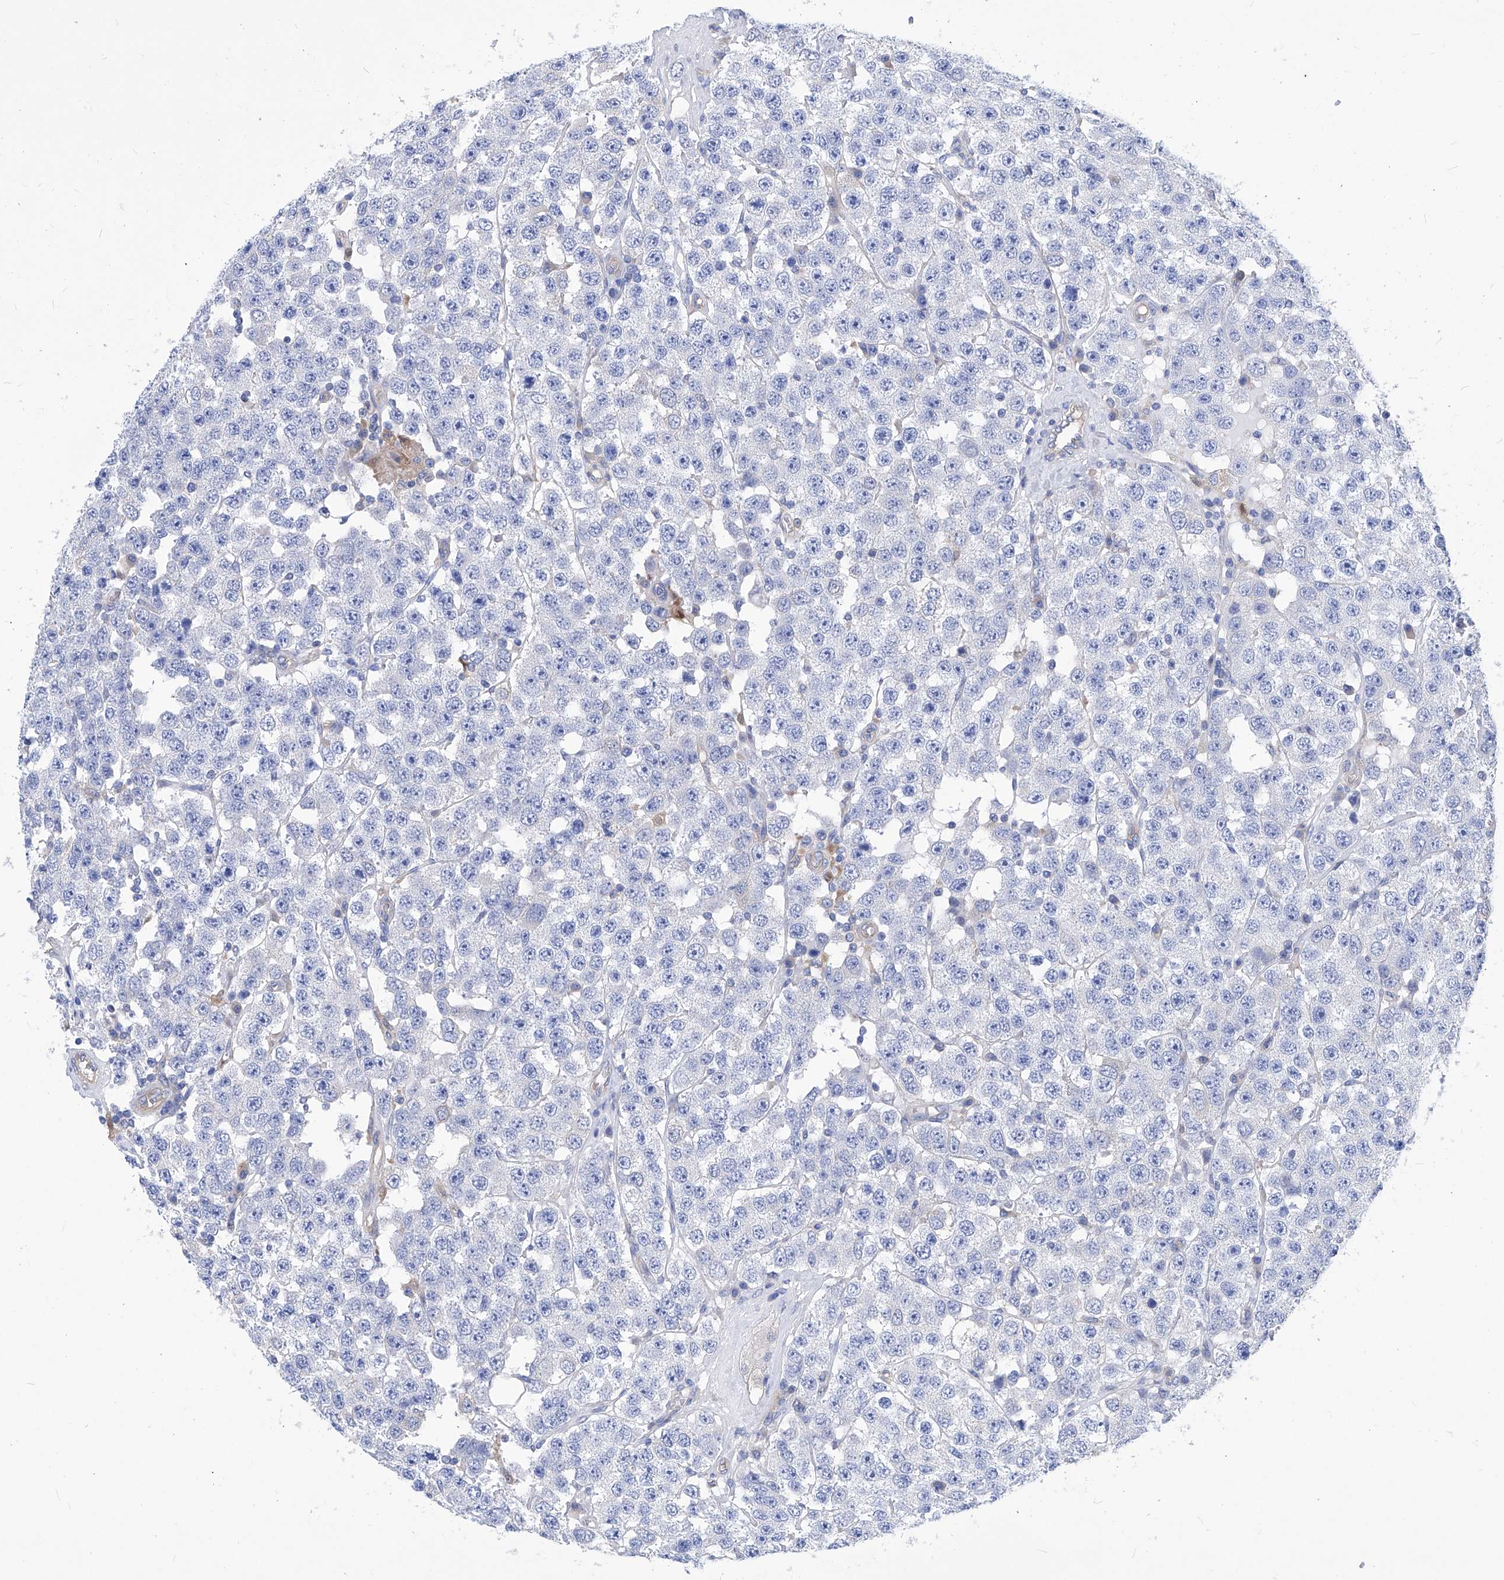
{"staining": {"intensity": "negative", "quantity": "none", "location": "none"}, "tissue": "testis cancer", "cell_type": "Tumor cells", "image_type": "cancer", "snomed": [{"axis": "morphology", "description": "Seminoma, NOS"}, {"axis": "topography", "description": "Testis"}], "caption": "An IHC histopathology image of testis cancer is shown. There is no staining in tumor cells of testis cancer.", "gene": "XPNPEP1", "patient": {"sex": "male", "age": 28}}